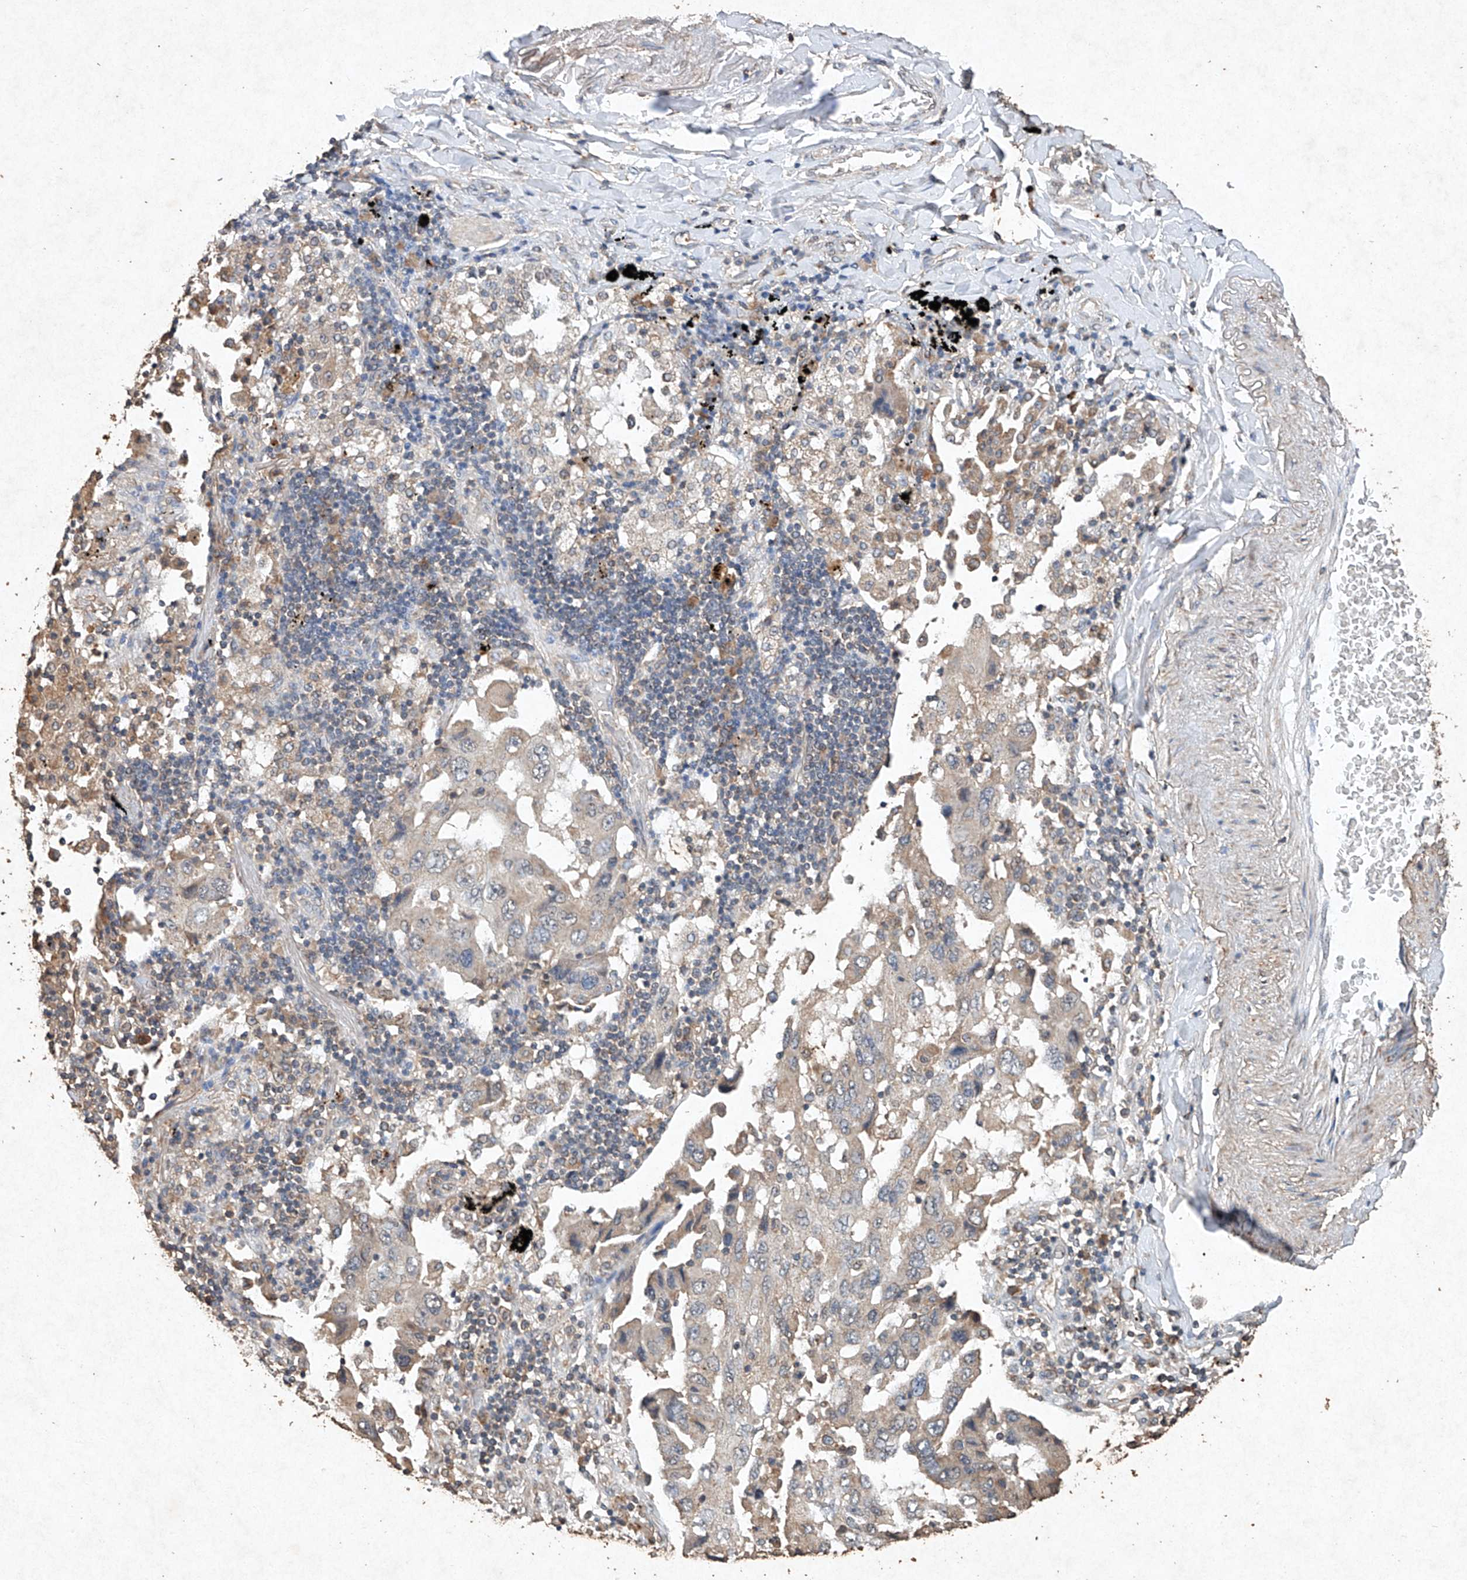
{"staining": {"intensity": "negative", "quantity": "none", "location": "none"}, "tissue": "lung cancer", "cell_type": "Tumor cells", "image_type": "cancer", "snomed": [{"axis": "morphology", "description": "Adenocarcinoma, NOS"}, {"axis": "topography", "description": "Lung"}], "caption": "The photomicrograph exhibits no significant positivity in tumor cells of adenocarcinoma (lung). (DAB IHC with hematoxylin counter stain).", "gene": "STK3", "patient": {"sex": "female", "age": 65}}